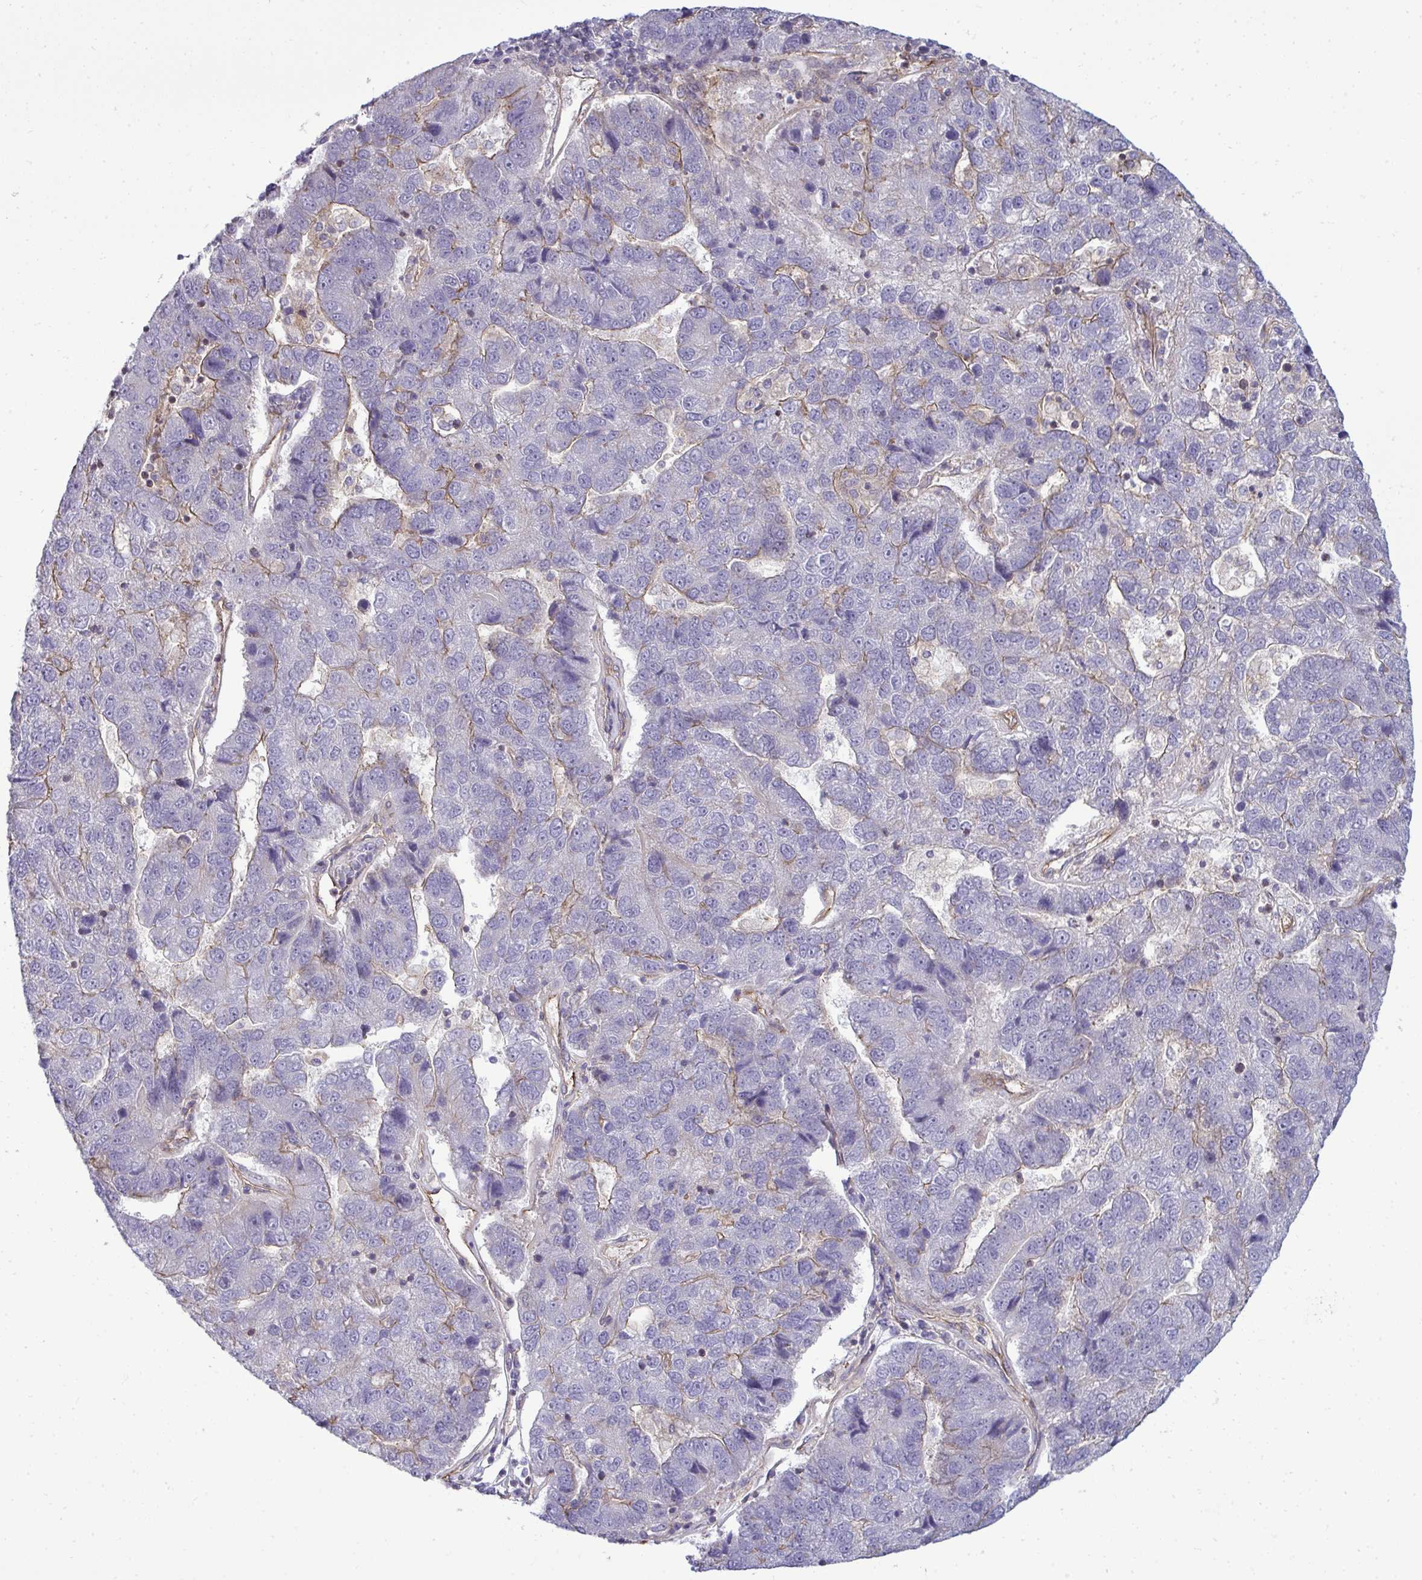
{"staining": {"intensity": "negative", "quantity": "none", "location": "none"}, "tissue": "pancreatic cancer", "cell_type": "Tumor cells", "image_type": "cancer", "snomed": [{"axis": "morphology", "description": "Adenocarcinoma, NOS"}, {"axis": "topography", "description": "Pancreas"}], "caption": "An image of human pancreatic cancer (adenocarcinoma) is negative for staining in tumor cells.", "gene": "FUT10", "patient": {"sex": "female", "age": 61}}